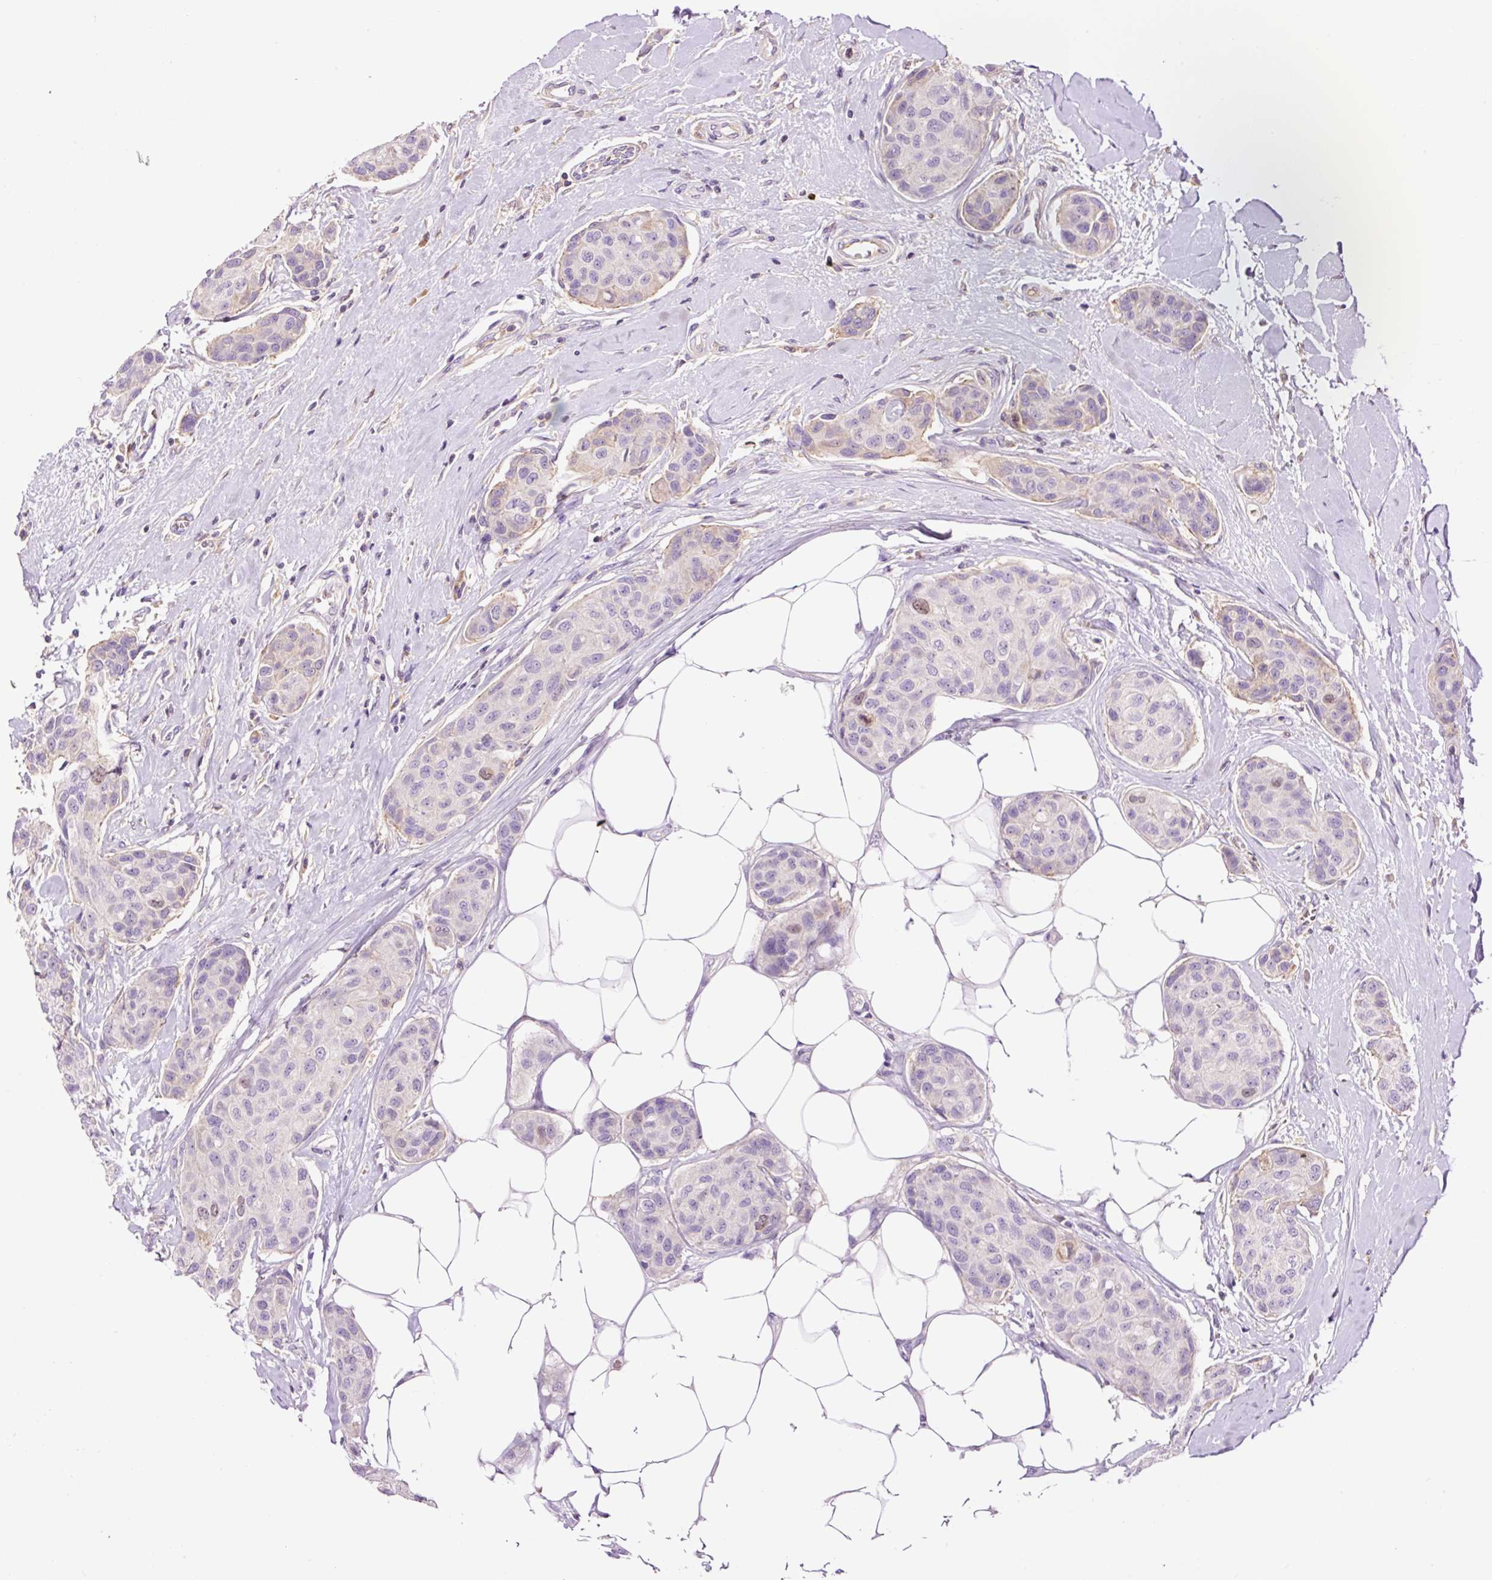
{"staining": {"intensity": "negative", "quantity": "none", "location": "none"}, "tissue": "breast cancer", "cell_type": "Tumor cells", "image_type": "cancer", "snomed": [{"axis": "morphology", "description": "Duct carcinoma"}, {"axis": "topography", "description": "Breast"}, {"axis": "topography", "description": "Lymph node"}], "caption": "Histopathology image shows no protein expression in tumor cells of breast cancer (intraductal carcinoma) tissue.", "gene": "DPPA4", "patient": {"sex": "female", "age": 80}}